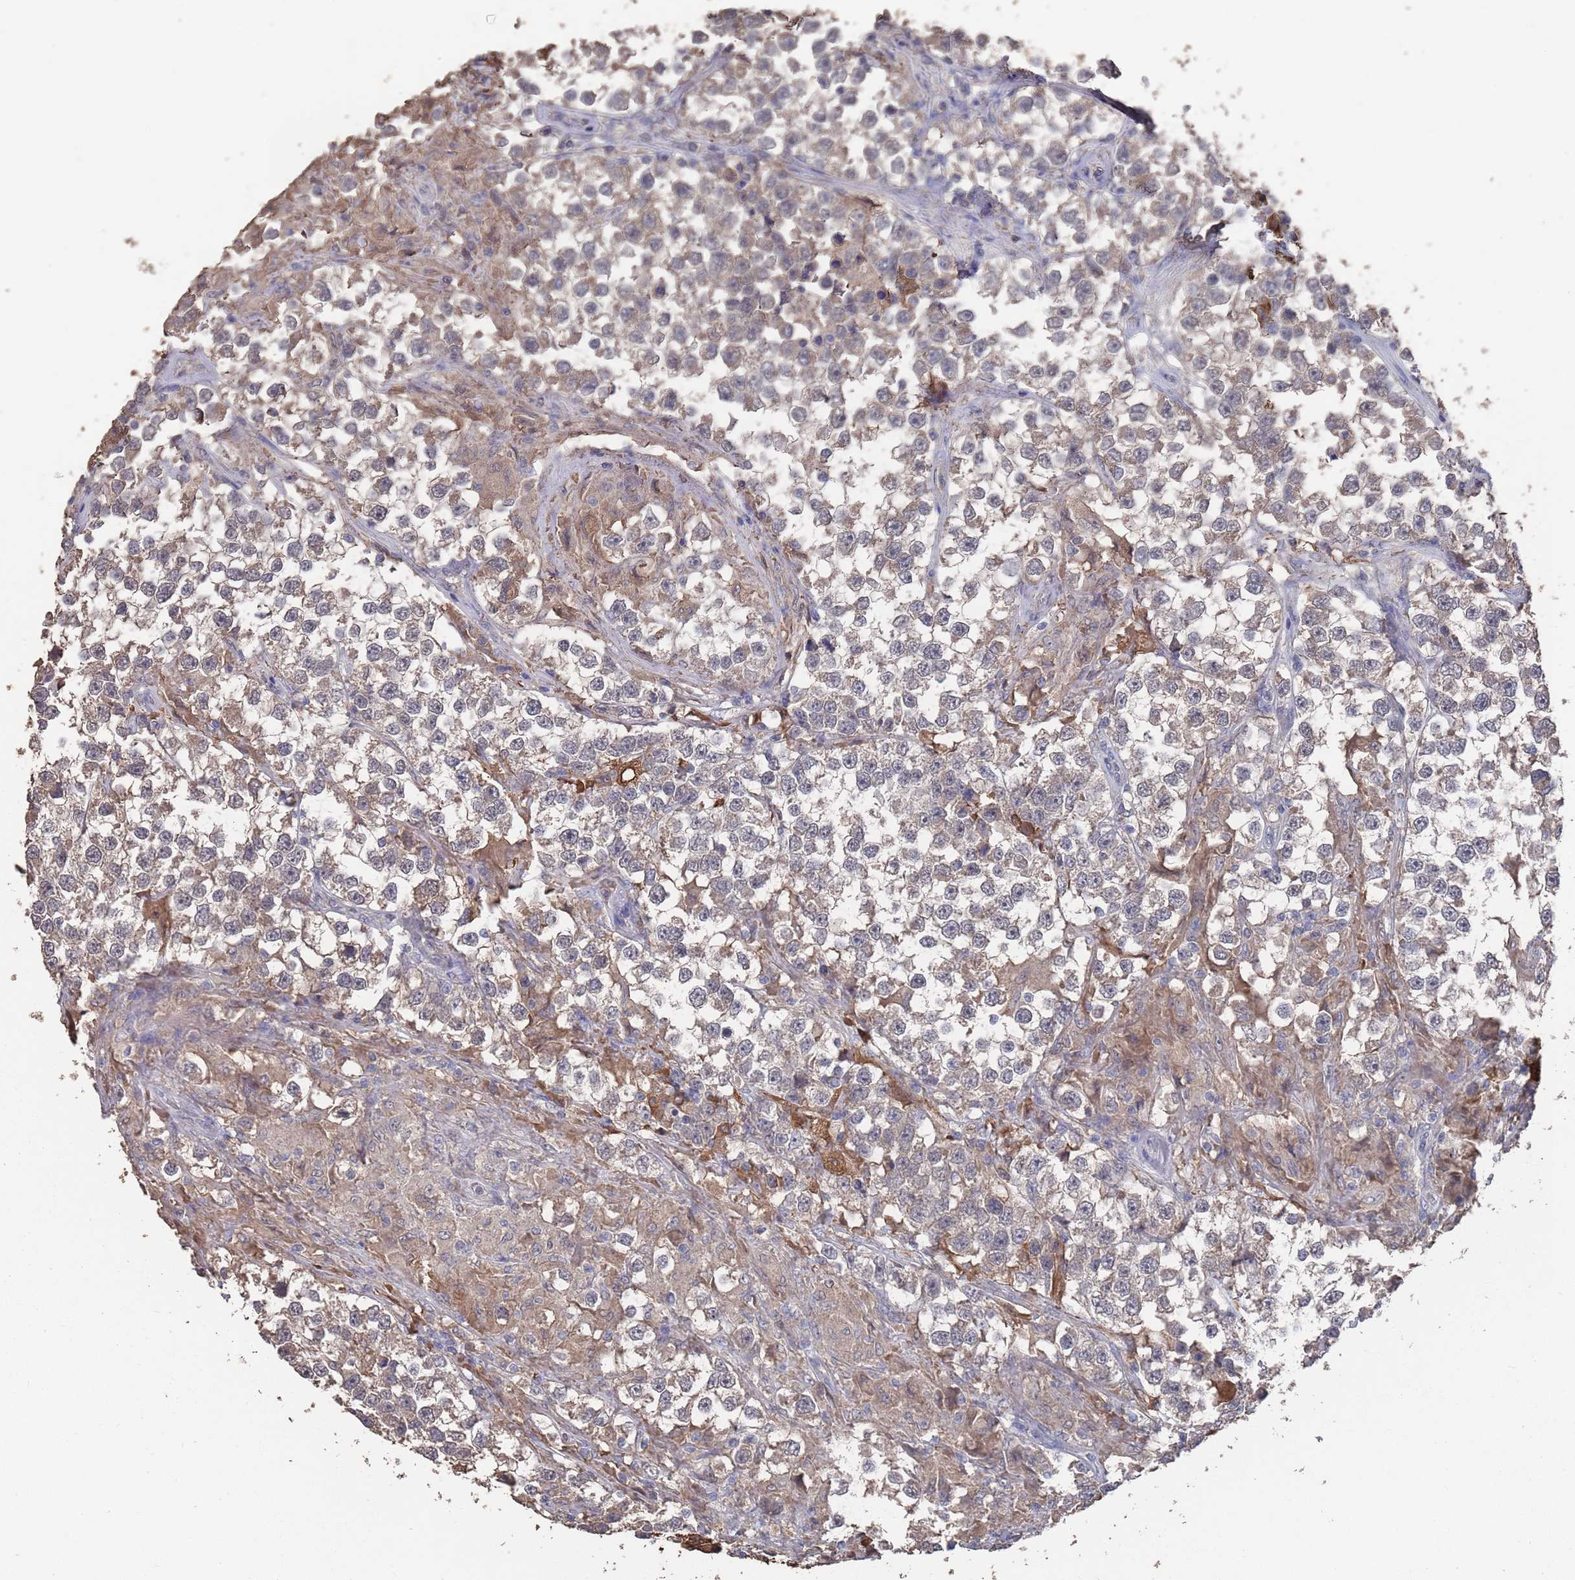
{"staining": {"intensity": "weak", "quantity": ">75%", "location": "cytoplasmic/membranous"}, "tissue": "testis cancer", "cell_type": "Tumor cells", "image_type": "cancer", "snomed": [{"axis": "morphology", "description": "Seminoma, NOS"}, {"axis": "topography", "description": "Testis"}], "caption": "The photomicrograph demonstrates a brown stain indicating the presence of a protein in the cytoplasmic/membranous of tumor cells in testis cancer (seminoma).", "gene": "BTBD18", "patient": {"sex": "male", "age": 46}}